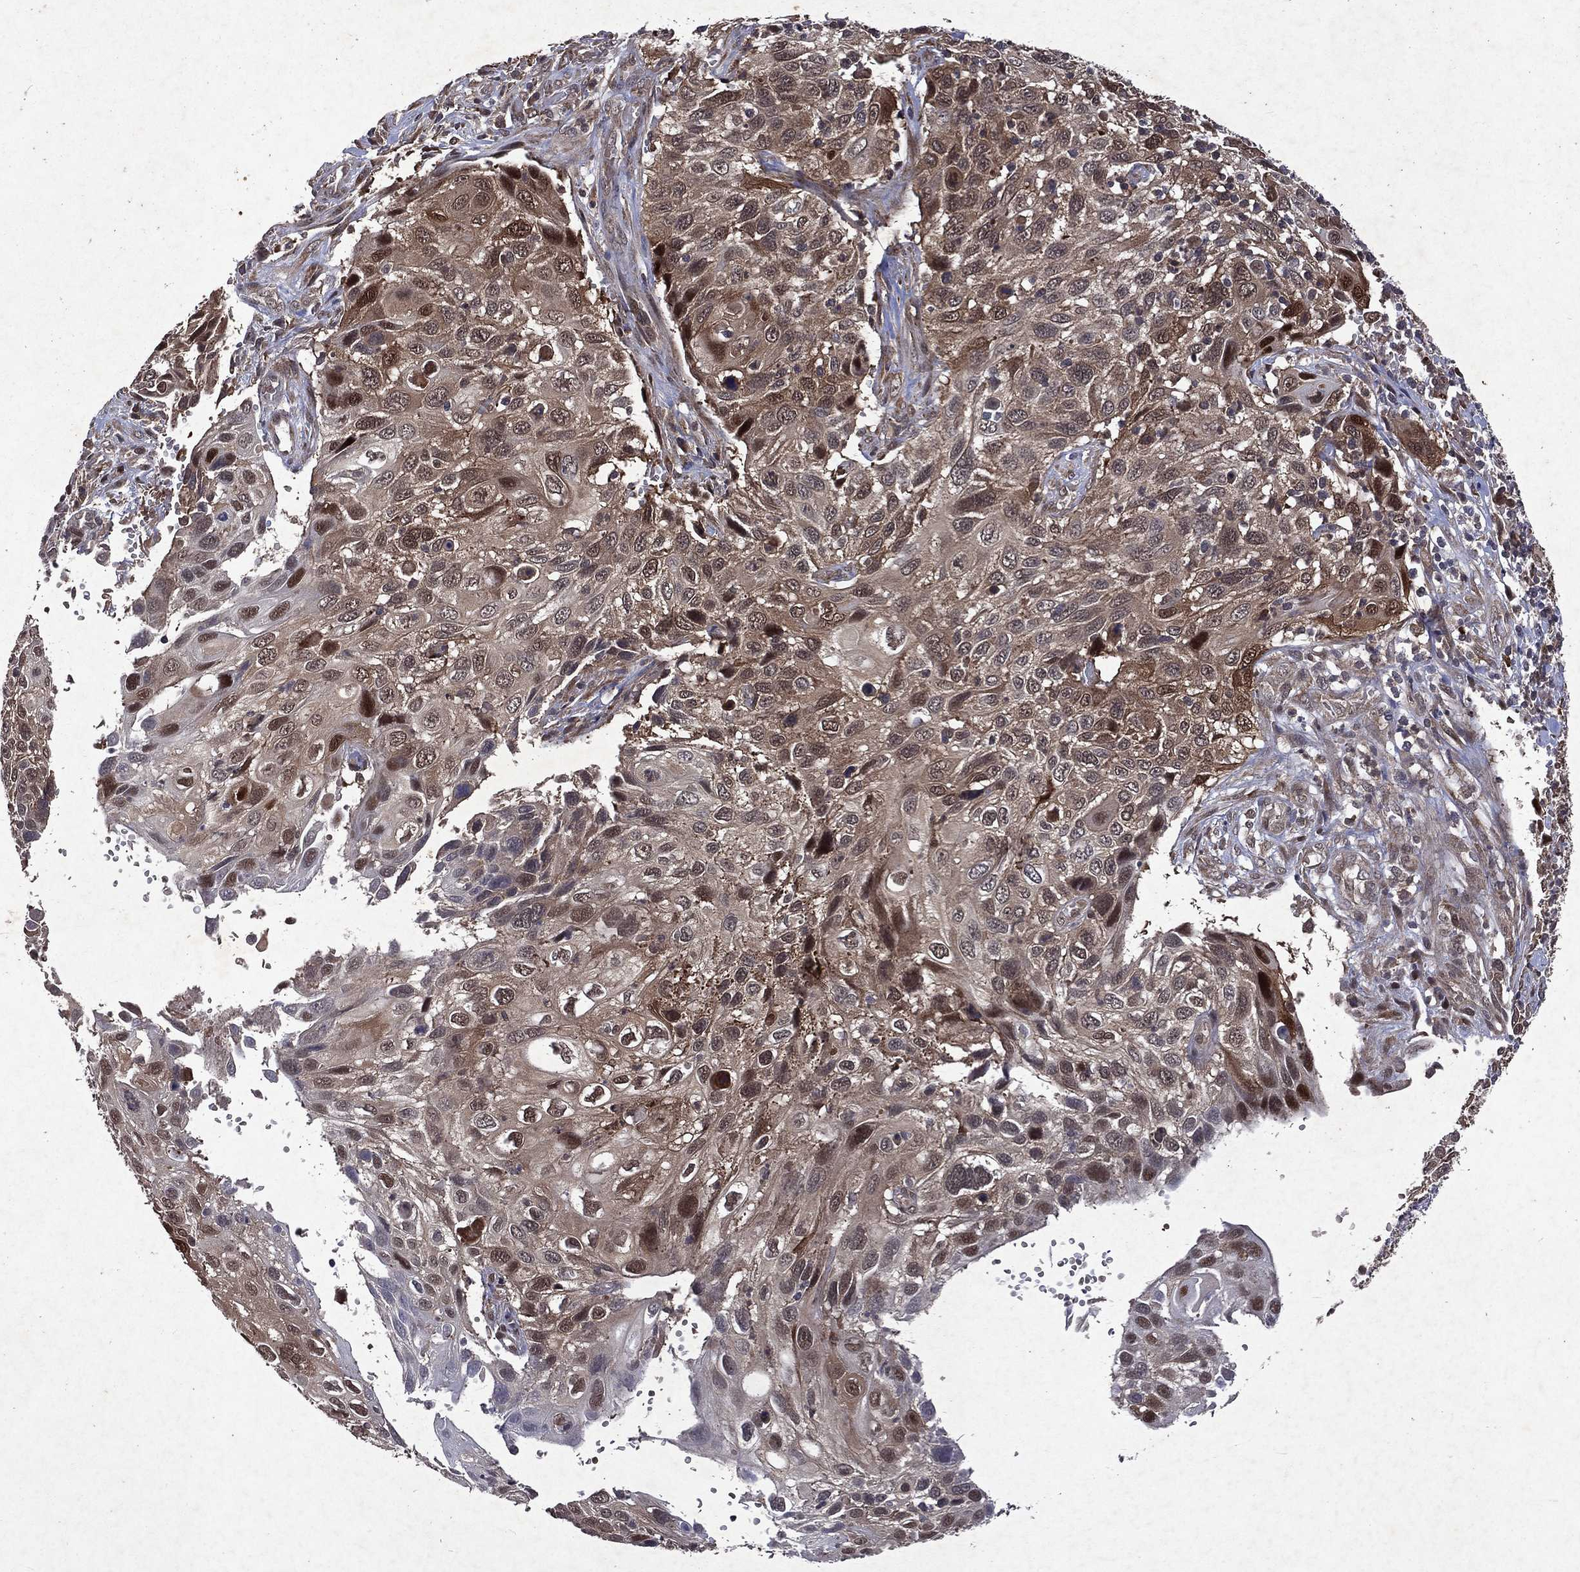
{"staining": {"intensity": "moderate", "quantity": "<25%", "location": "cytoplasmic/membranous,nuclear"}, "tissue": "cervical cancer", "cell_type": "Tumor cells", "image_type": "cancer", "snomed": [{"axis": "morphology", "description": "Squamous cell carcinoma, NOS"}, {"axis": "topography", "description": "Cervix"}], "caption": "Moderate cytoplasmic/membranous and nuclear protein expression is present in approximately <25% of tumor cells in cervical cancer.", "gene": "MTAP", "patient": {"sex": "female", "age": 70}}